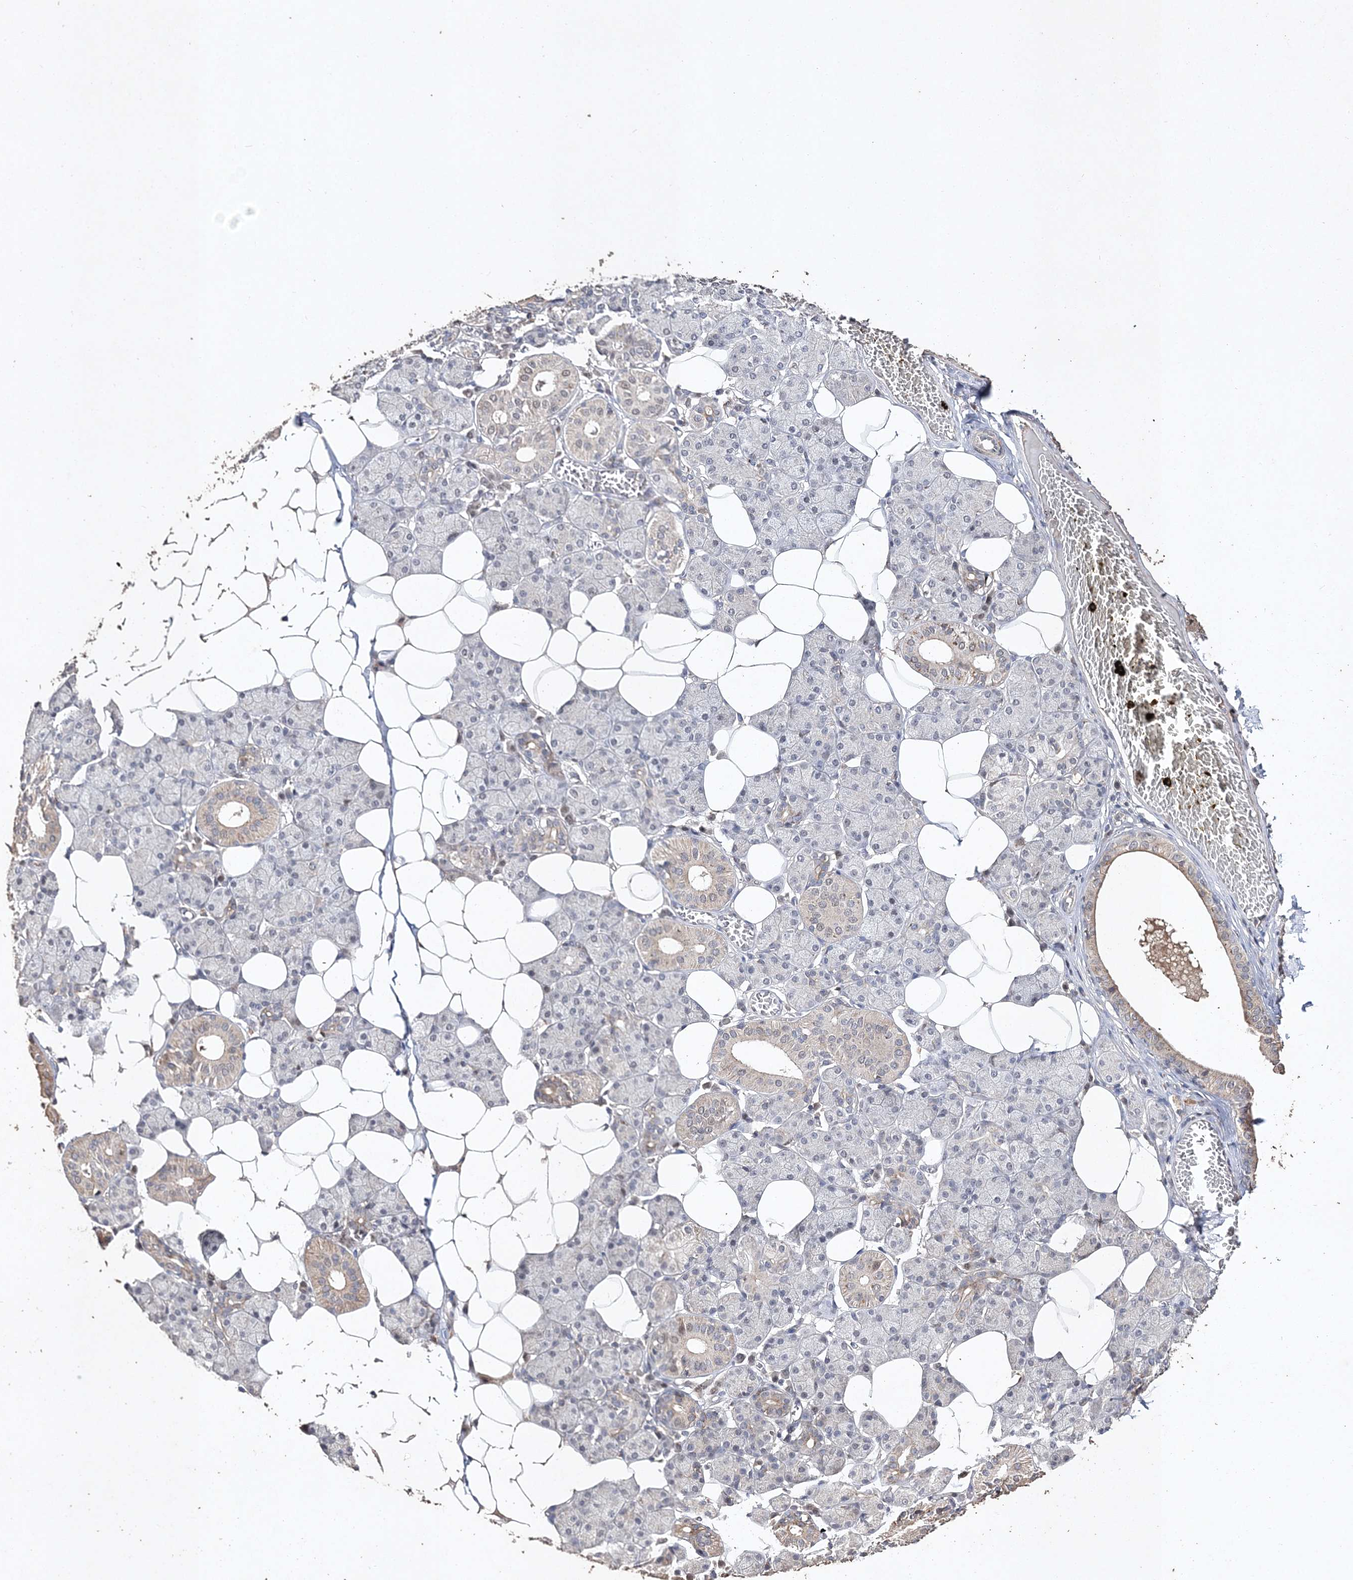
{"staining": {"intensity": "negative", "quantity": "none", "location": "none"}, "tissue": "salivary gland", "cell_type": "Glandular cells", "image_type": "normal", "snomed": [{"axis": "morphology", "description": "Normal tissue, NOS"}, {"axis": "topography", "description": "Salivary gland"}], "caption": "A photomicrograph of human salivary gland is negative for staining in glandular cells. (DAB (3,3'-diaminobenzidine) IHC, high magnification).", "gene": "C3orf38", "patient": {"sex": "female", "age": 33}}